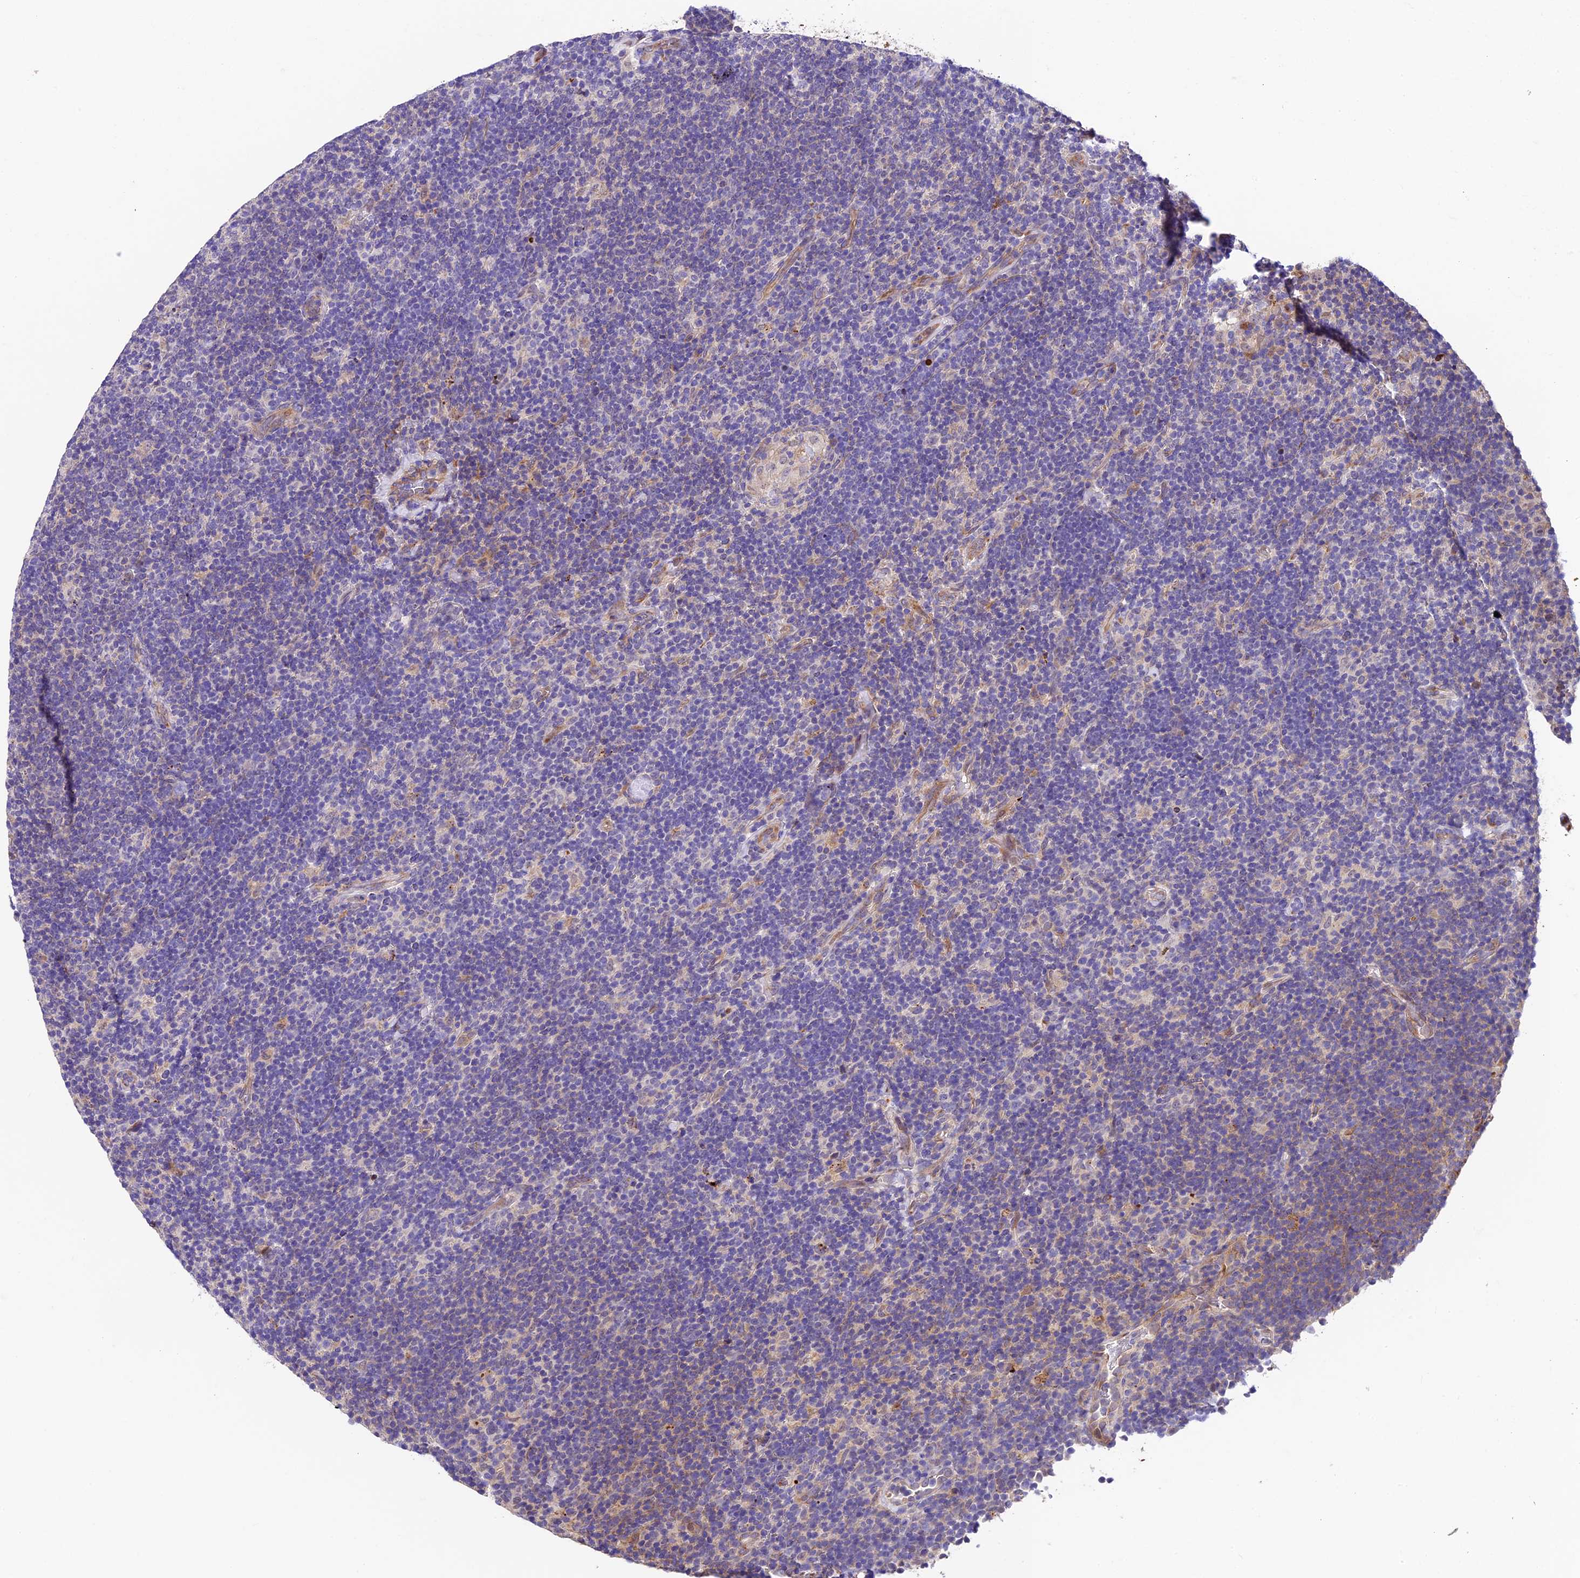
{"staining": {"intensity": "negative", "quantity": "none", "location": "none"}, "tissue": "lymphoma", "cell_type": "Tumor cells", "image_type": "cancer", "snomed": [{"axis": "morphology", "description": "Hodgkin's disease, NOS"}, {"axis": "topography", "description": "Lymph node"}], "caption": "This is an immunohistochemistry (IHC) histopathology image of lymphoma. There is no positivity in tumor cells.", "gene": "LSM7", "patient": {"sex": "female", "age": 57}}